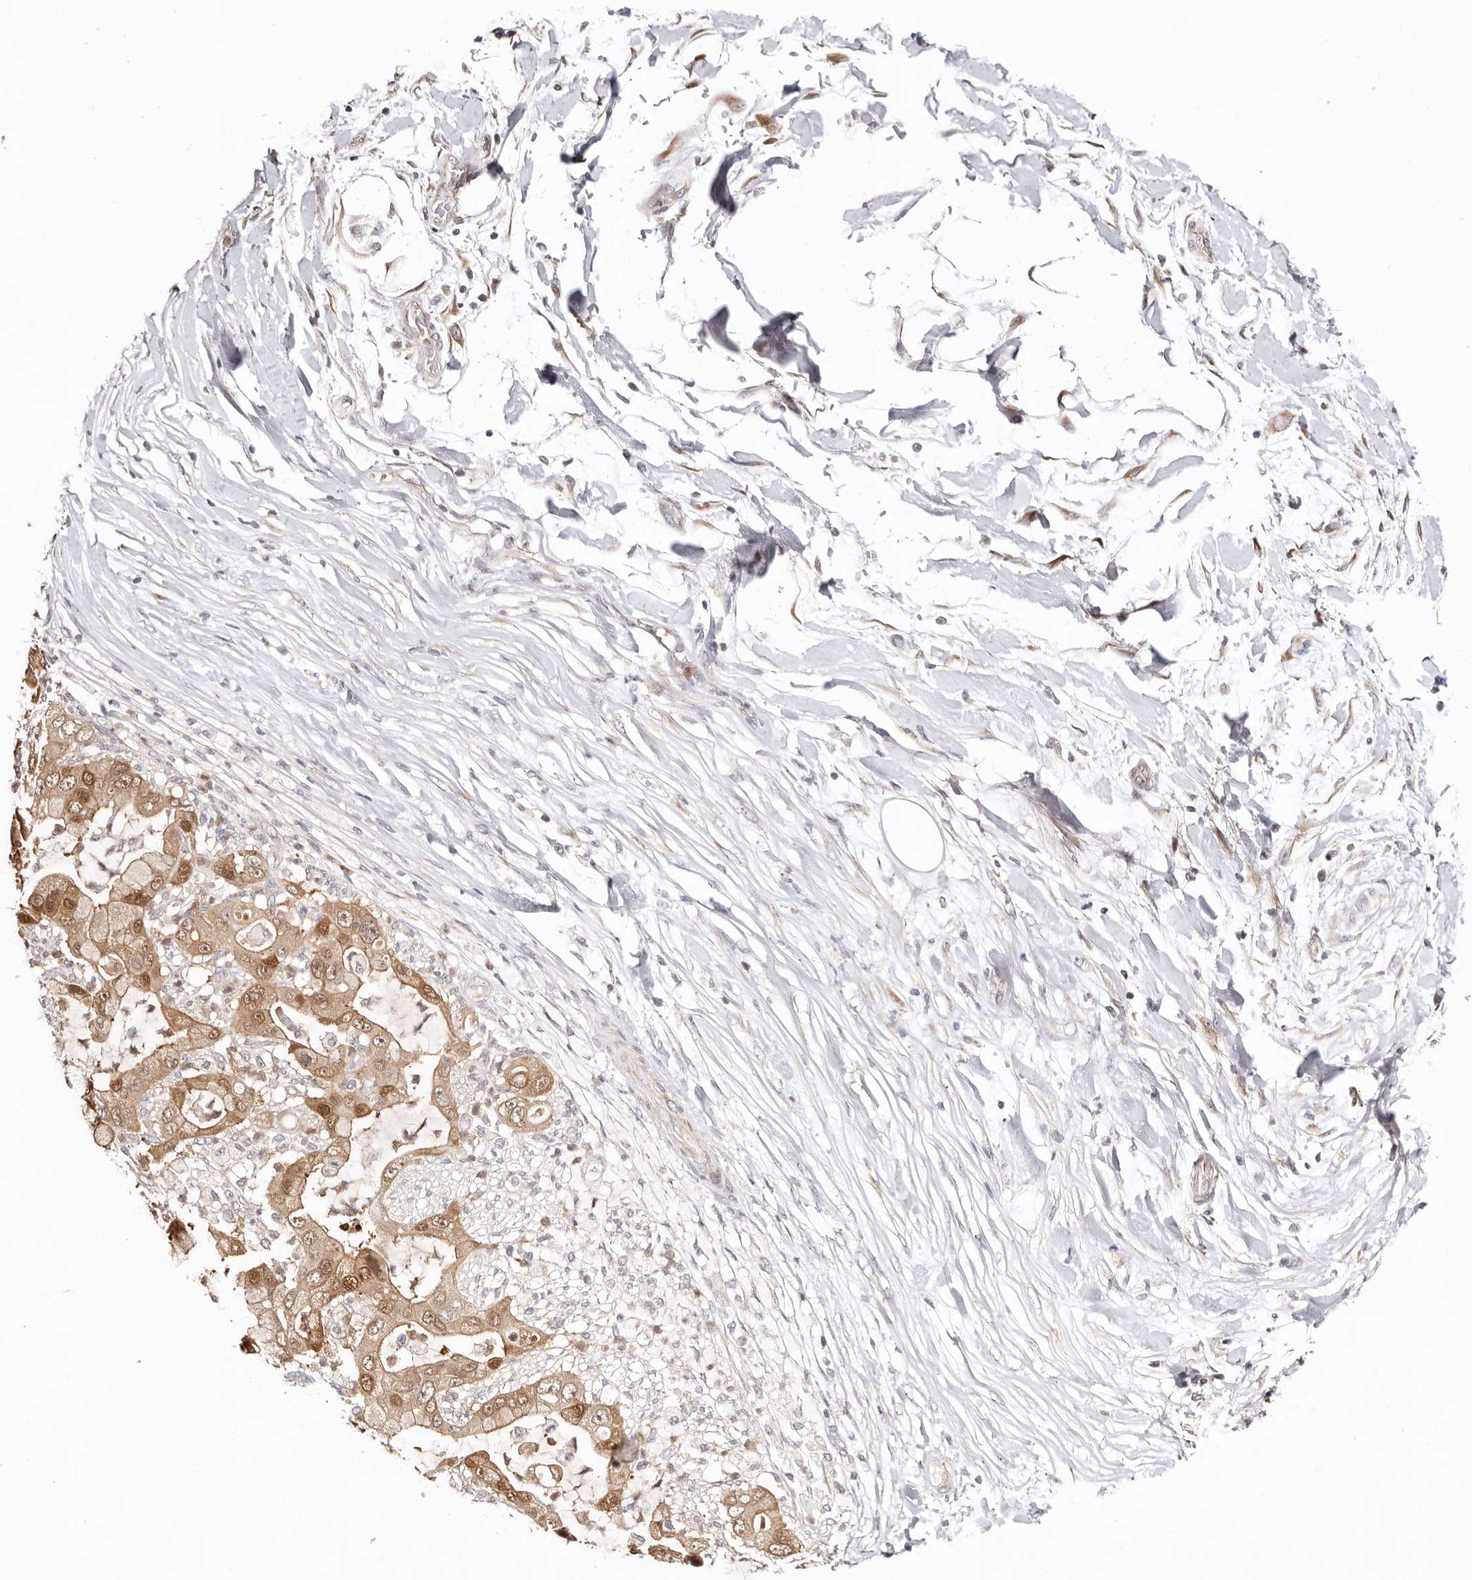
{"staining": {"intensity": "moderate", "quantity": ">75%", "location": "cytoplasmic/membranous,nuclear"}, "tissue": "liver cancer", "cell_type": "Tumor cells", "image_type": "cancer", "snomed": [{"axis": "morphology", "description": "Cholangiocarcinoma"}, {"axis": "topography", "description": "Liver"}], "caption": "Immunohistochemical staining of human liver cholangiocarcinoma reveals medium levels of moderate cytoplasmic/membranous and nuclear expression in approximately >75% of tumor cells.", "gene": "BCL2L15", "patient": {"sex": "female", "age": 54}}